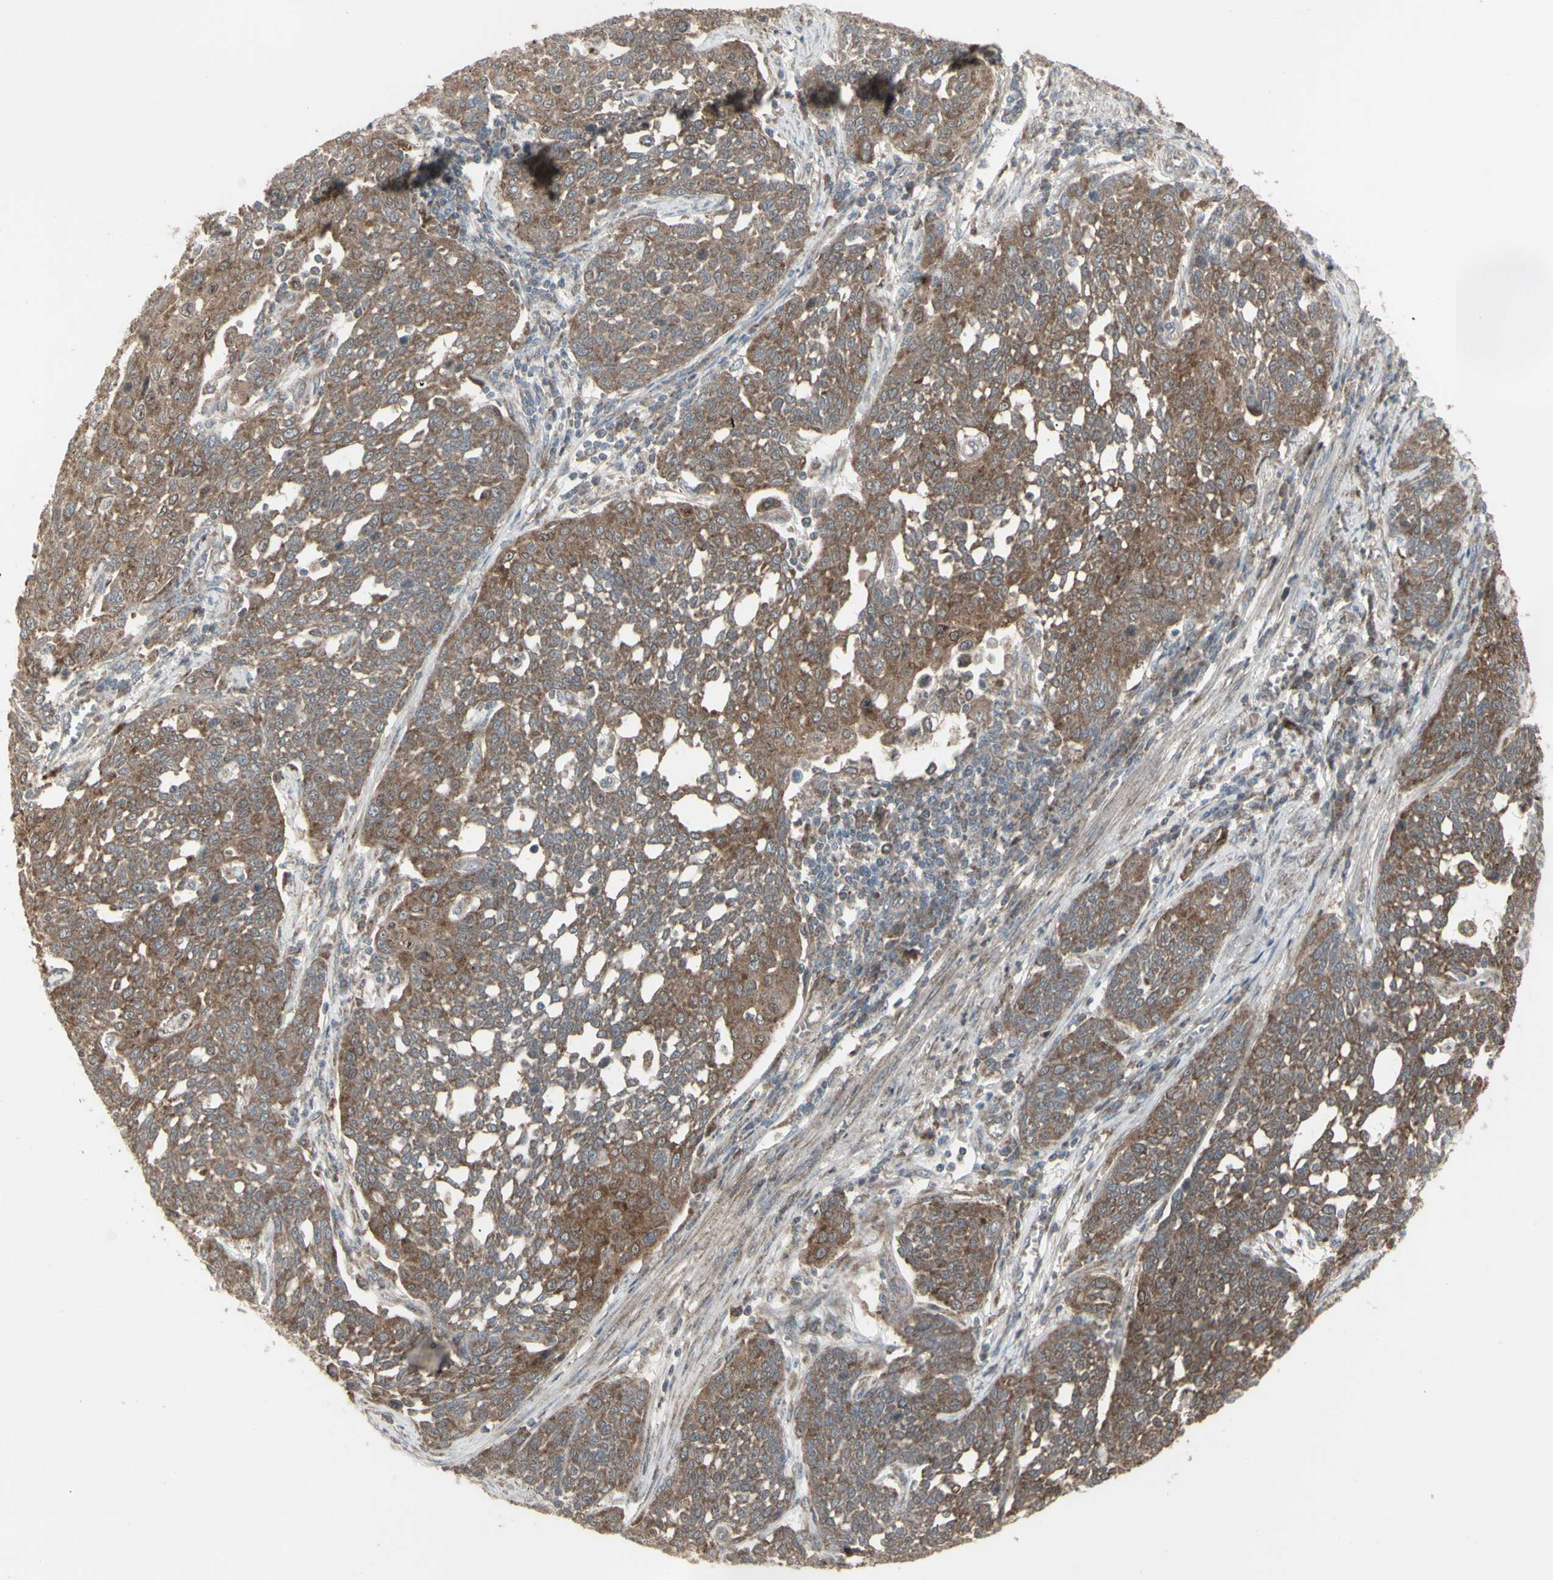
{"staining": {"intensity": "moderate", "quantity": ">75%", "location": "cytoplasmic/membranous"}, "tissue": "cervical cancer", "cell_type": "Tumor cells", "image_type": "cancer", "snomed": [{"axis": "morphology", "description": "Squamous cell carcinoma, NOS"}, {"axis": "topography", "description": "Cervix"}], "caption": "Squamous cell carcinoma (cervical) stained for a protein (brown) shows moderate cytoplasmic/membranous positive positivity in about >75% of tumor cells.", "gene": "RNASEL", "patient": {"sex": "female", "age": 34}}